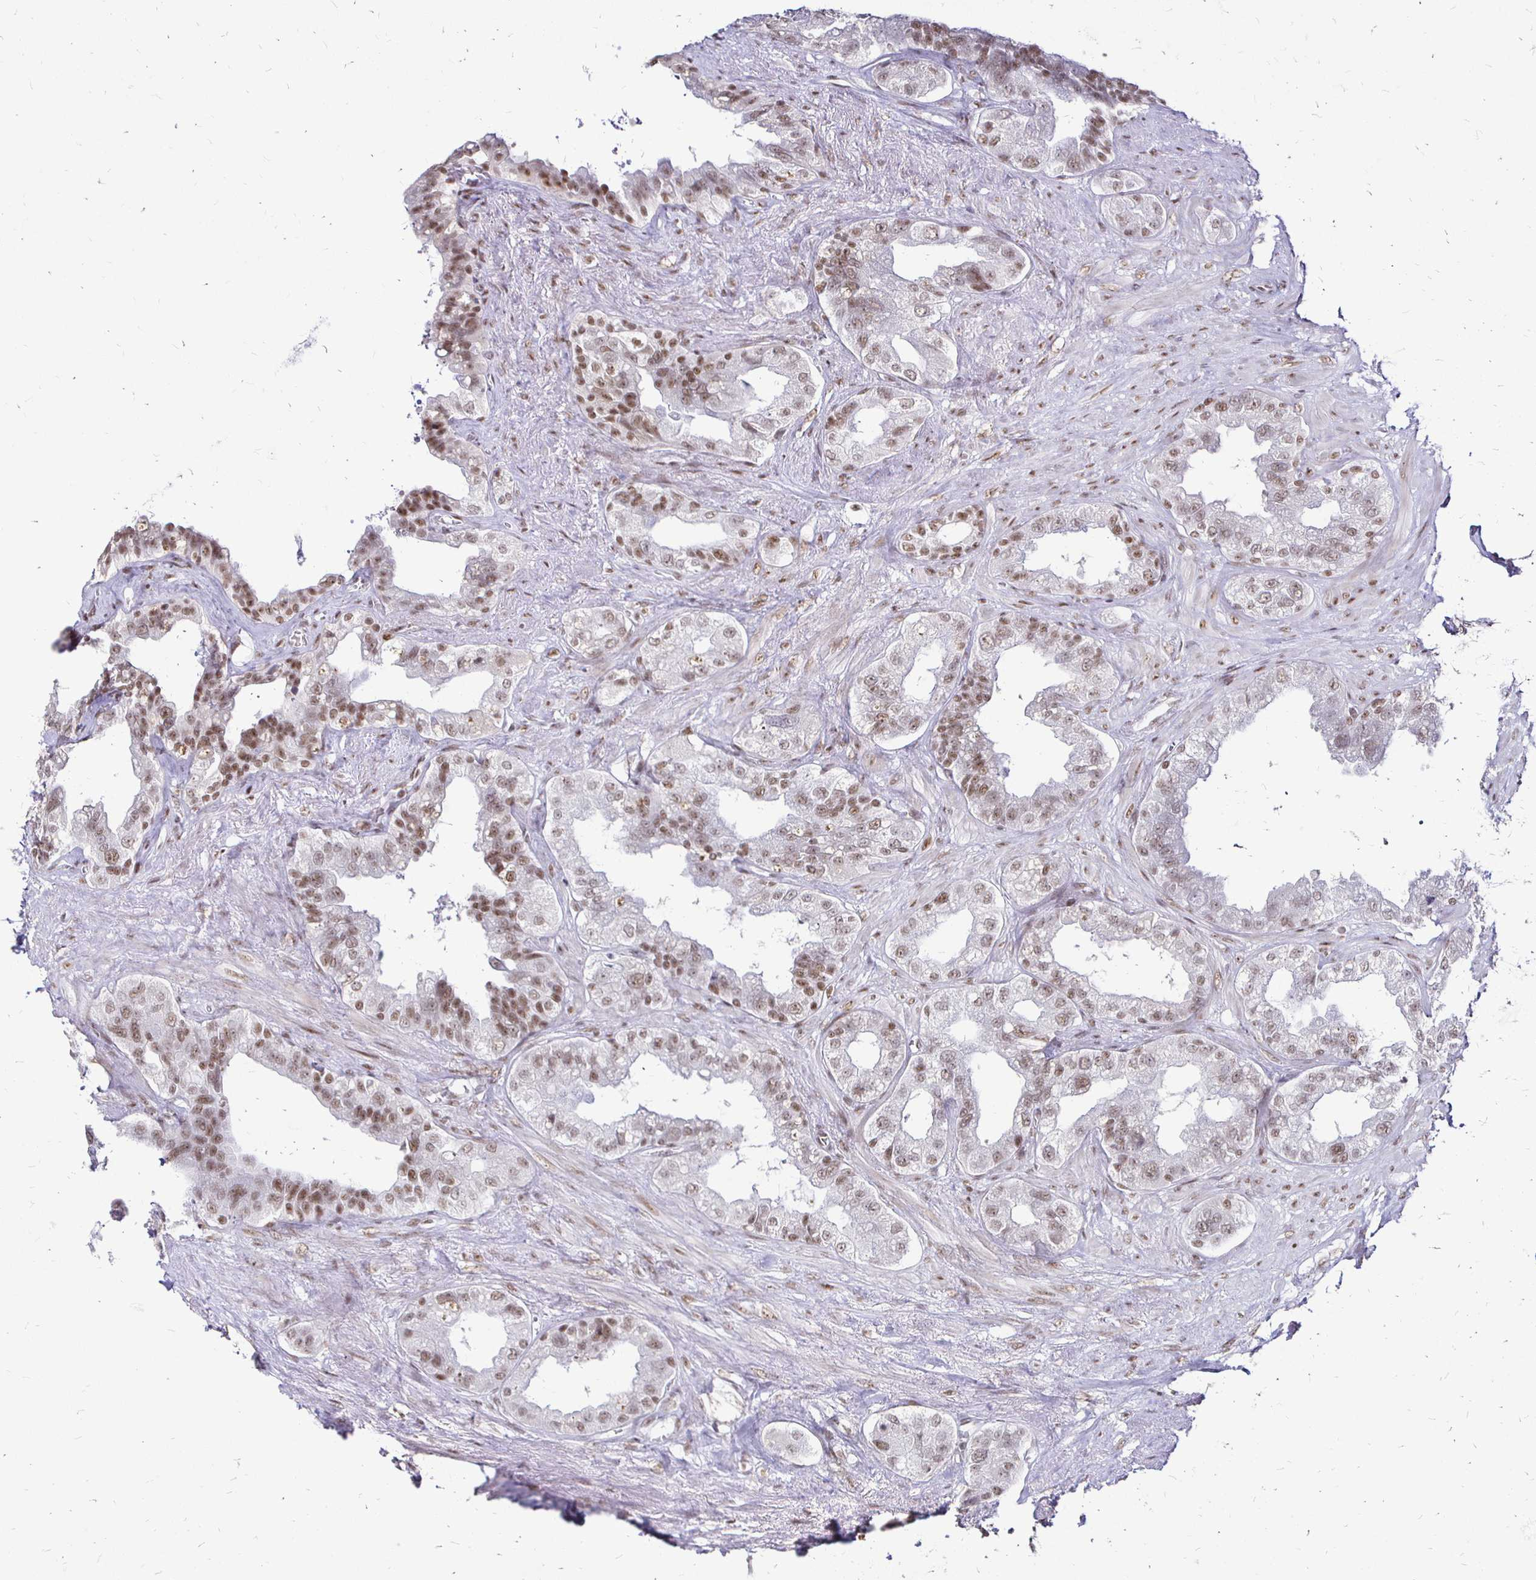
{"staining": {"intensity": "moderate", "quantity": "25%-75%", "location": "nuclear"}, "tissue": "seminal vesicle", "cell_type": "Glandular cells", "image_type": "normal", "snomed": [{"axis": "morphology", "description": "Normal tissue, NOS"}, {"axis": "topography", "description": "Seminal veicle"}, {"axis": "topography", "description": "Peripheral nerve tissue"}], "caption": "IHC photomicrograph of normal seminal vesicle: seminal vesicle stained using immunohistochemistry reveals medium levels of moderate protein expression localized specifically in the nuclear of glandular cells, appearing as a nuclear brown color.", "gene": "SIN3A", "patient": {"sex": "male", "age": 76}}